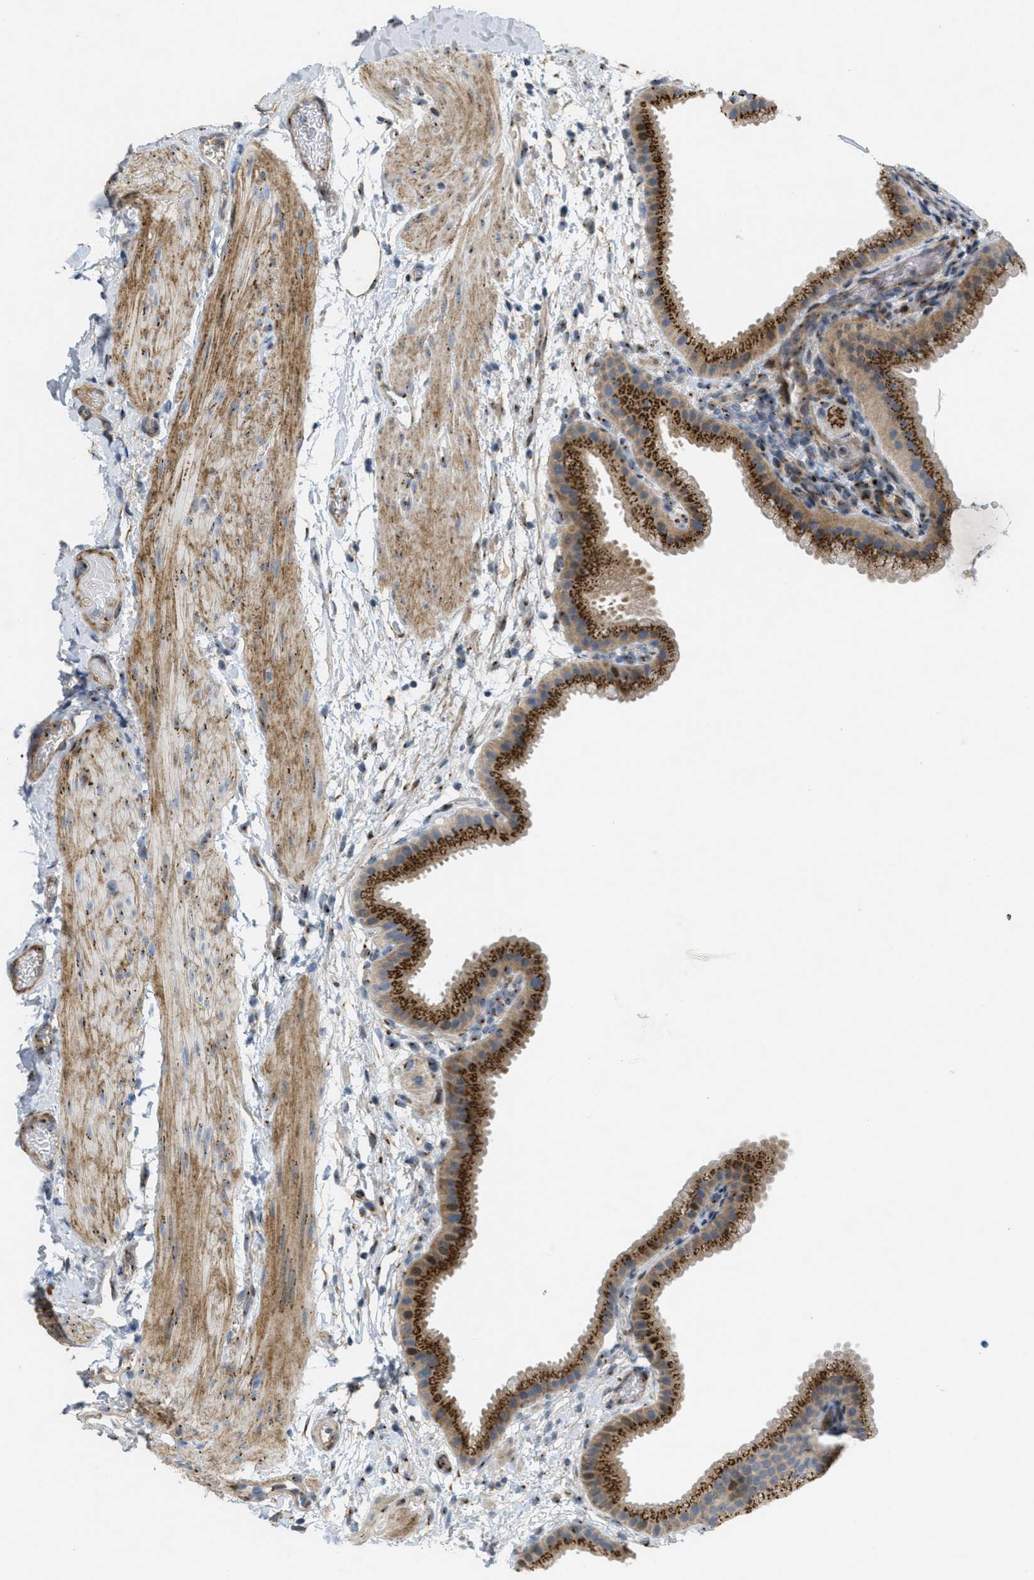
{"staining": {"intensity": "strong", "quantity": ">75%", "location": "cytoplasmic/membranous"}, "tissue": "gallbladder", "cell_type": "Glandular cells", "image_type": "normal", "snomed": [{"axis": "morphology", "description": "Normal tissue, NOS"}, {"axis": "topography", "description": "Gallbladder"}], "caption": "This image shows IHC staining of unremarkable human gallbladder, with high strong cytoplasmic/membranous staining in approximately >75% of glandular cells.", "gene": "ZFPL1", "patient": {"sex": "female", "age": 64}}